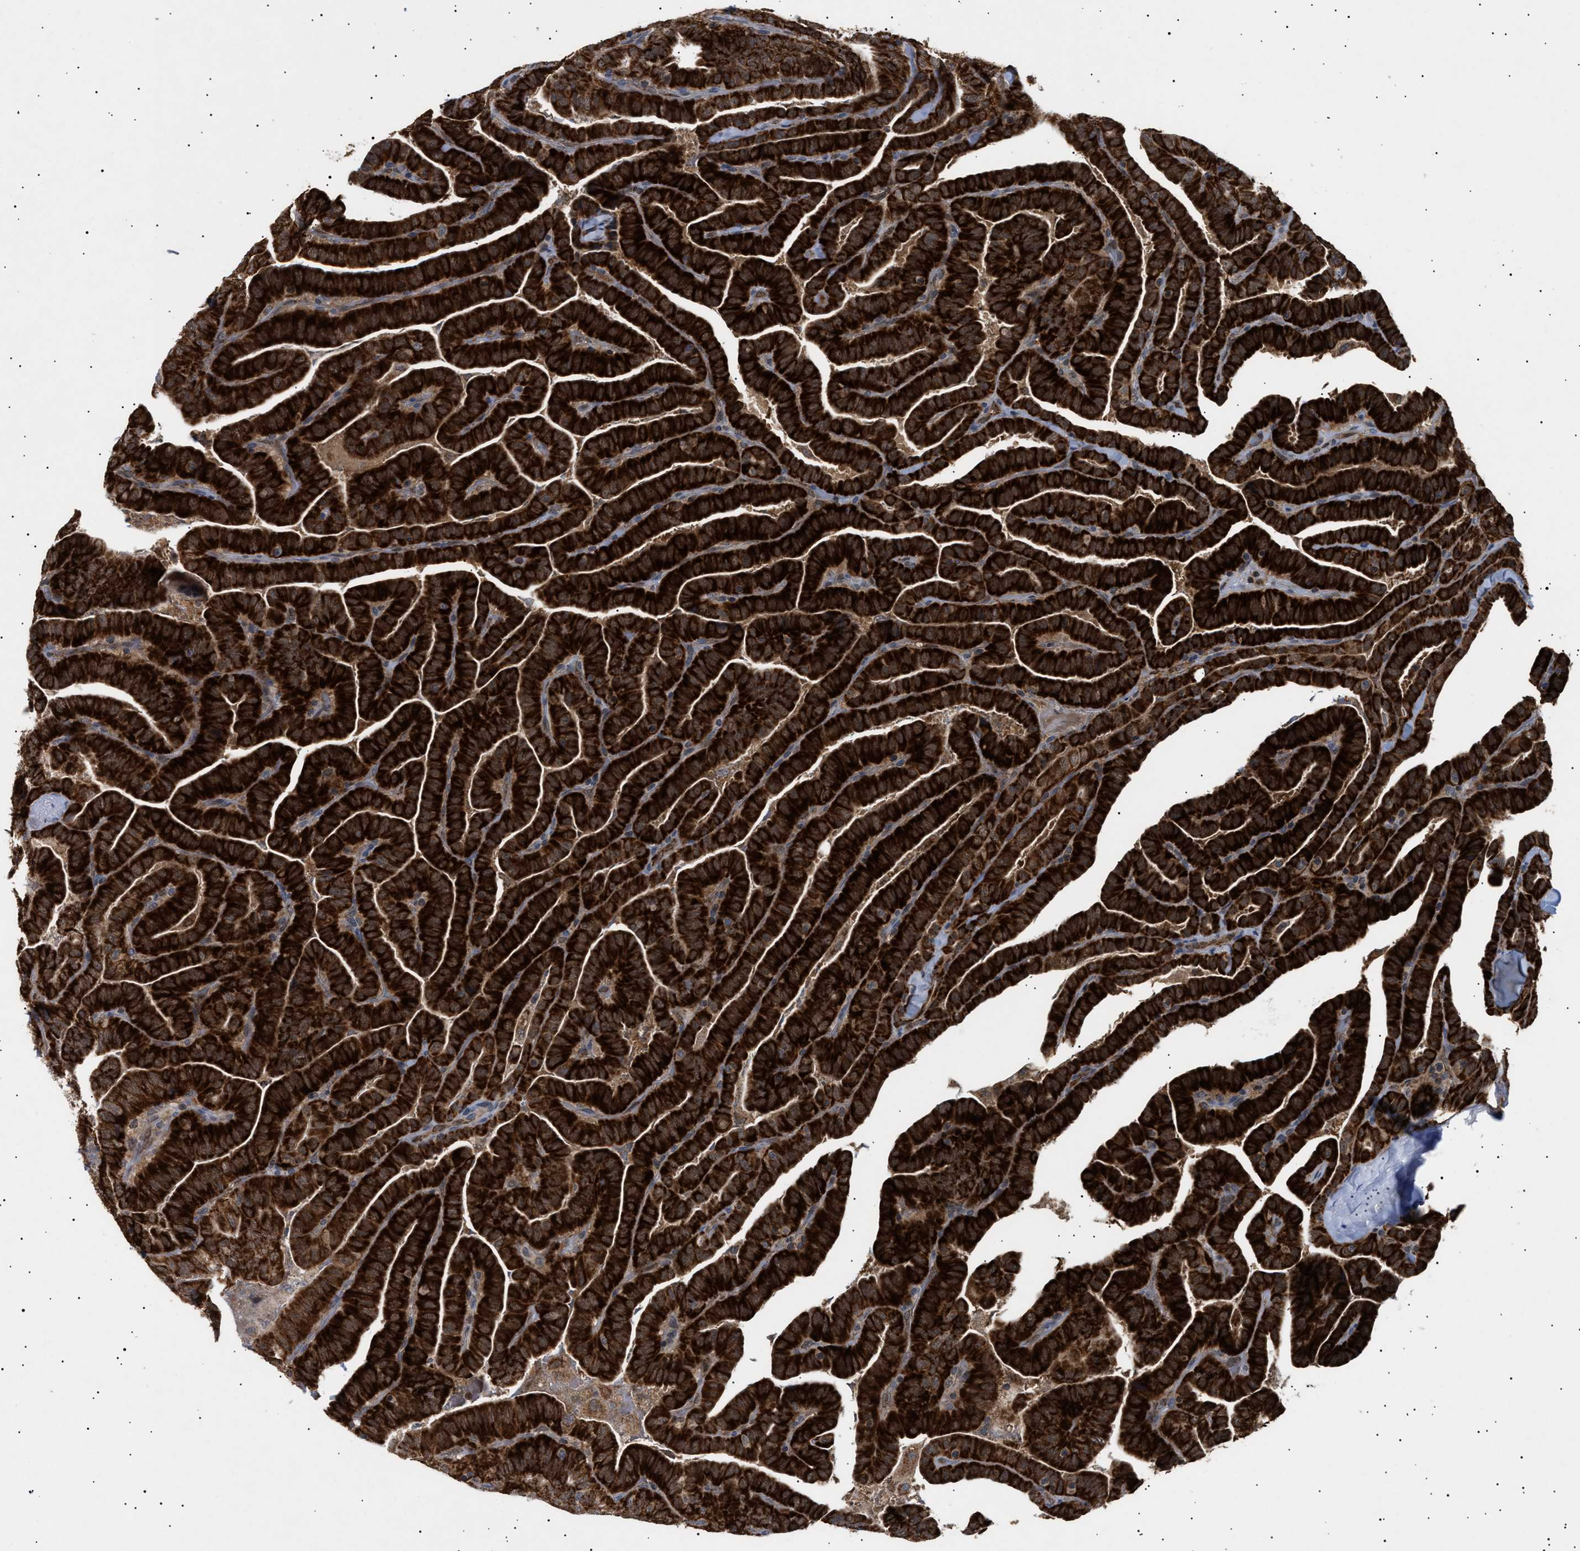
{"staining": {"intensity": "strong", "quantity": ">75%", "location": "cytoplasmic/membranous"}, "tissue": "thyroid cancer", "cell_type": "Tumor cells", "image_type": "cancer", "snomed": [{"axis": "morphology", "description": "Papillary adenocarcinoma, NOS"}, {"axis": "topography", "description": "Thyroid gland"}], "caption": "This is an image of IHC staining of papillary adenocarcinoma (thyroid), which shows strong positivity in the cytoplasmic/membranous of tumor cells.", "gene": "SIRT5", "patient": {"sex": "male", "age": 77}}